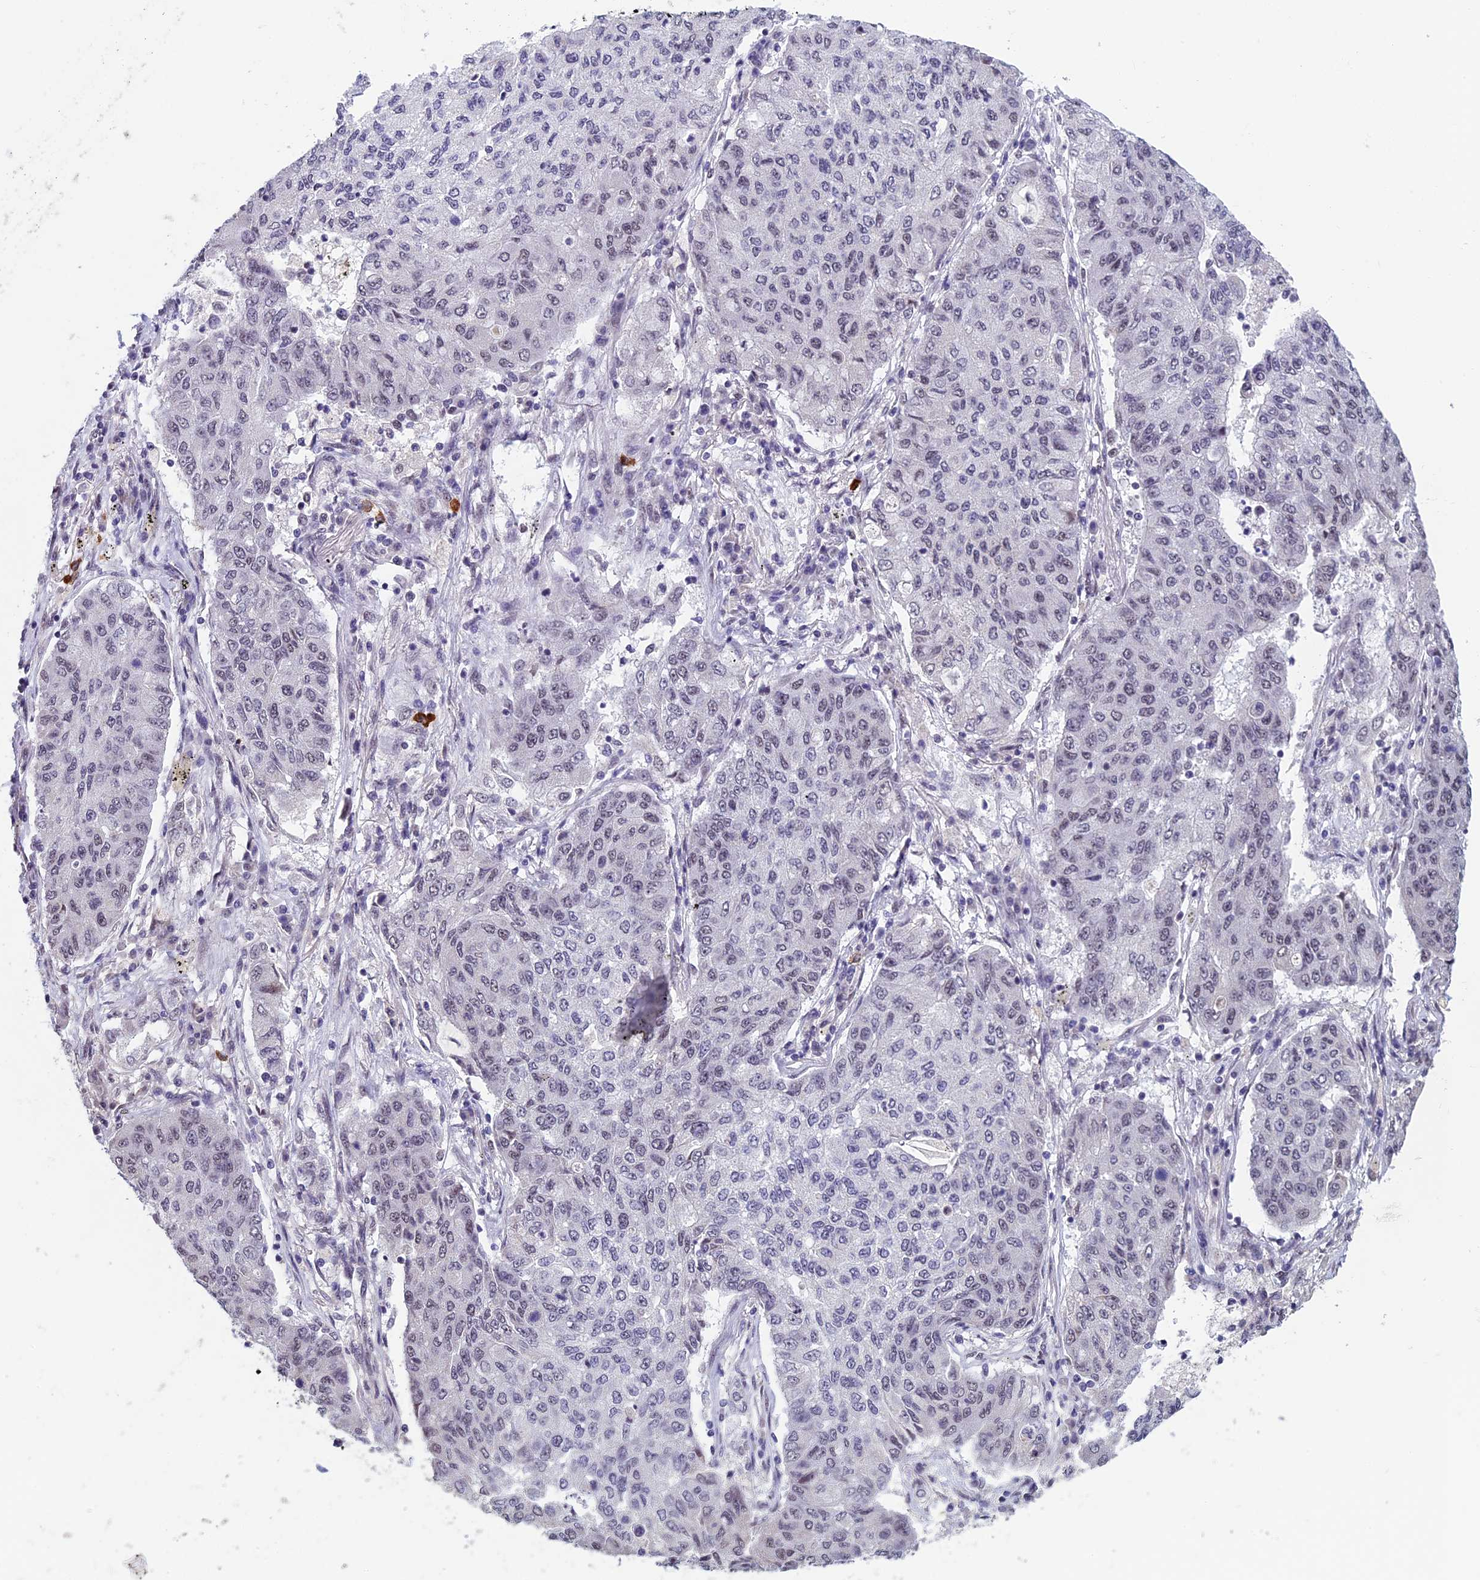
{"staining": {"intensity": "weak", "quantity": "<25%", "location": "nuclear"}, "tissue": "lung cancer", "cell_type": "Tumor cells", "image_type": "cancer", "snomed": [{"axis": "morphology", "description": "Squamous cell carcinoma, NOS"}, {"axis": "topography", "description": "Lung"}], "caption": "Tumor cells show no significant staining in lung cancer (squamous cell carcinoma).", "gene": "RNF40", "patient": {"sex": "male", "age": 74}}